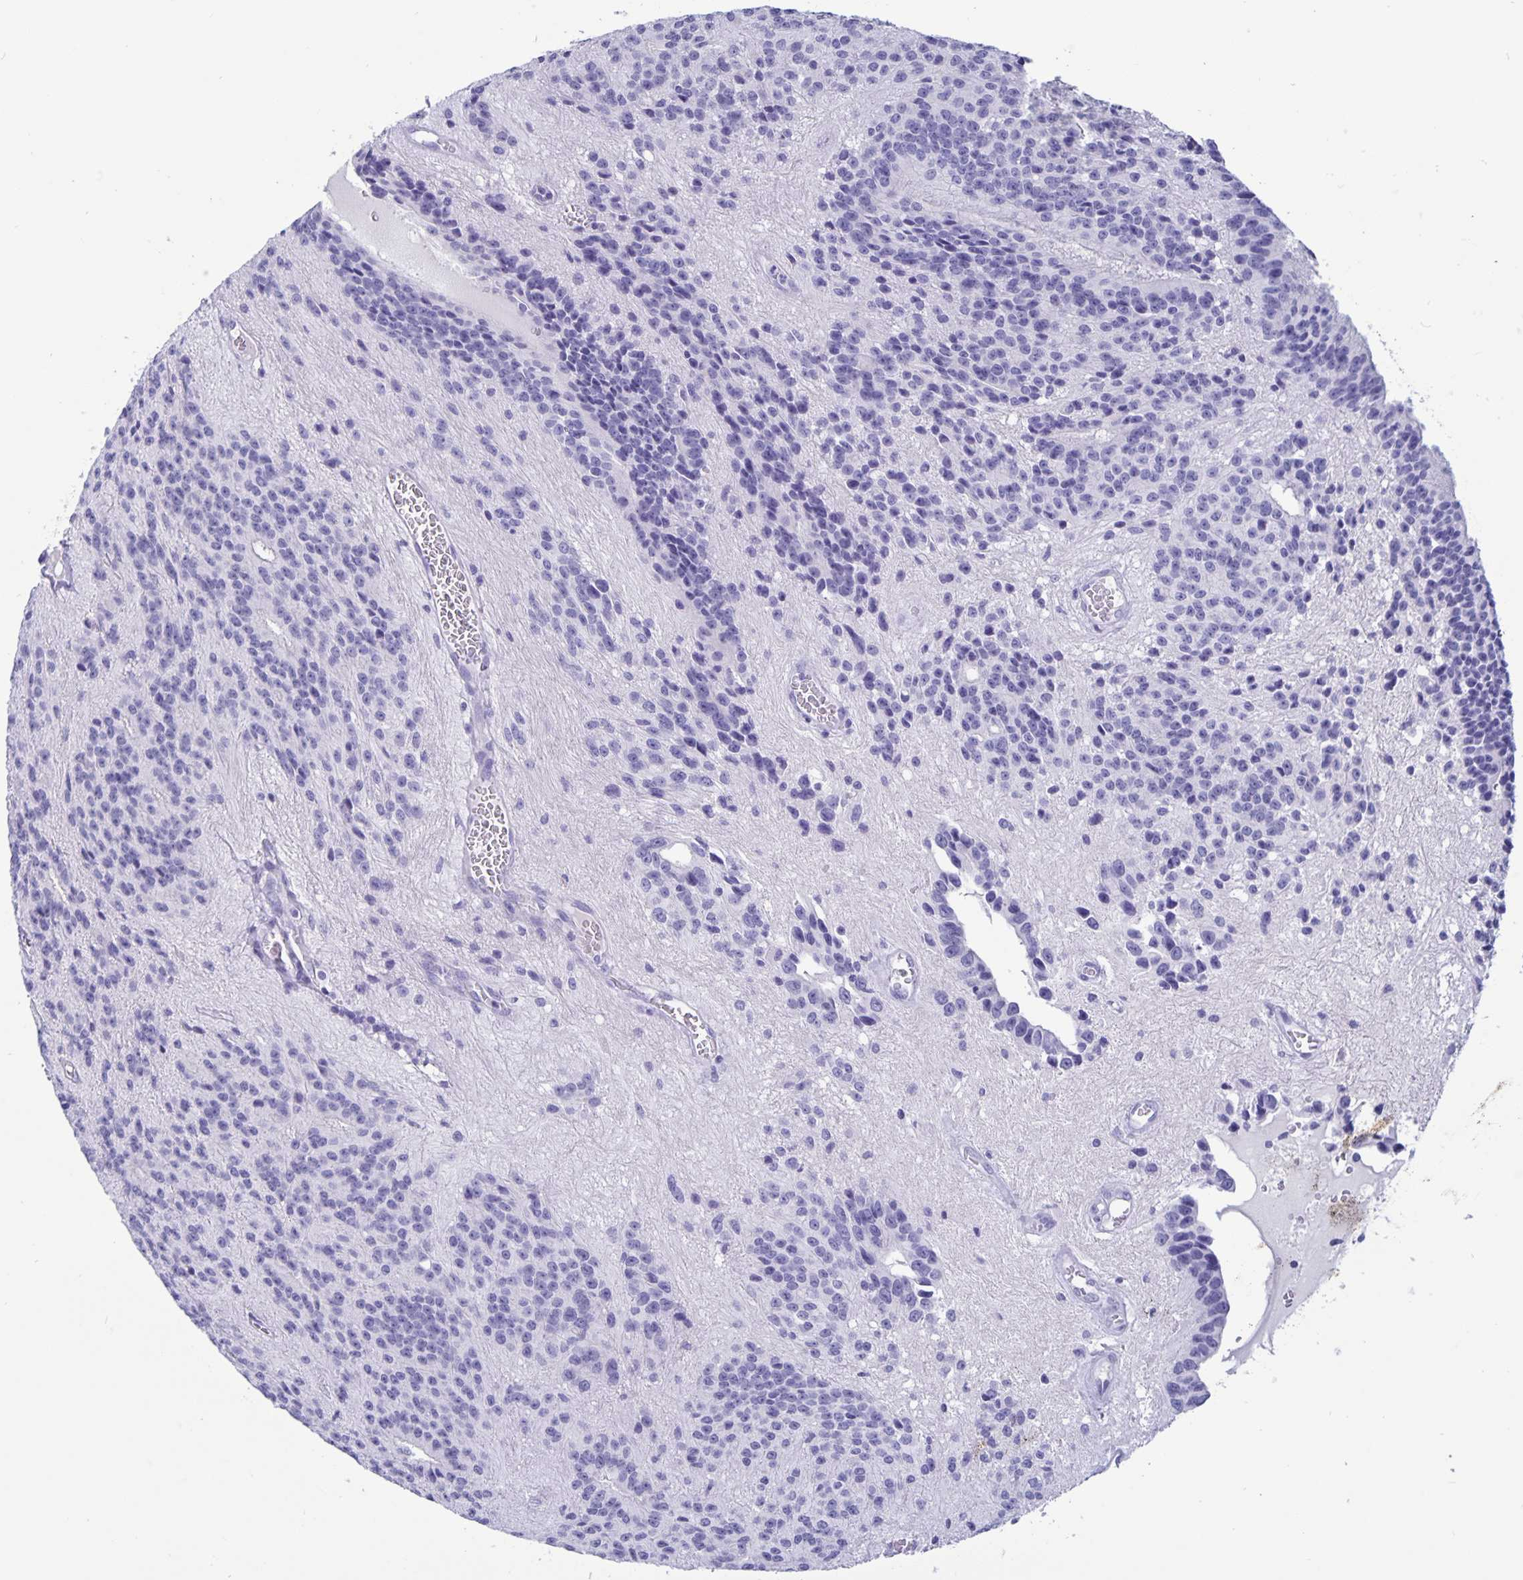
{"staining": {"intensity": "negative", "quantity": "none", "location": "none"}, "tissue": "glioma", "cell_type": "Tumor cells", "image_type": "cancer", "snomed": [{"axis": "morphology", "description": "Glioma, malignant, Low grade"}, {"axis": "topography", "description": "Brain"}], "caption": "The immunohistochemistry histopathology image has no significant expression in tumor cells of glioma tissue.", "gene": "BPIFA3", "patient": {"sex": "male", "age": 31}}